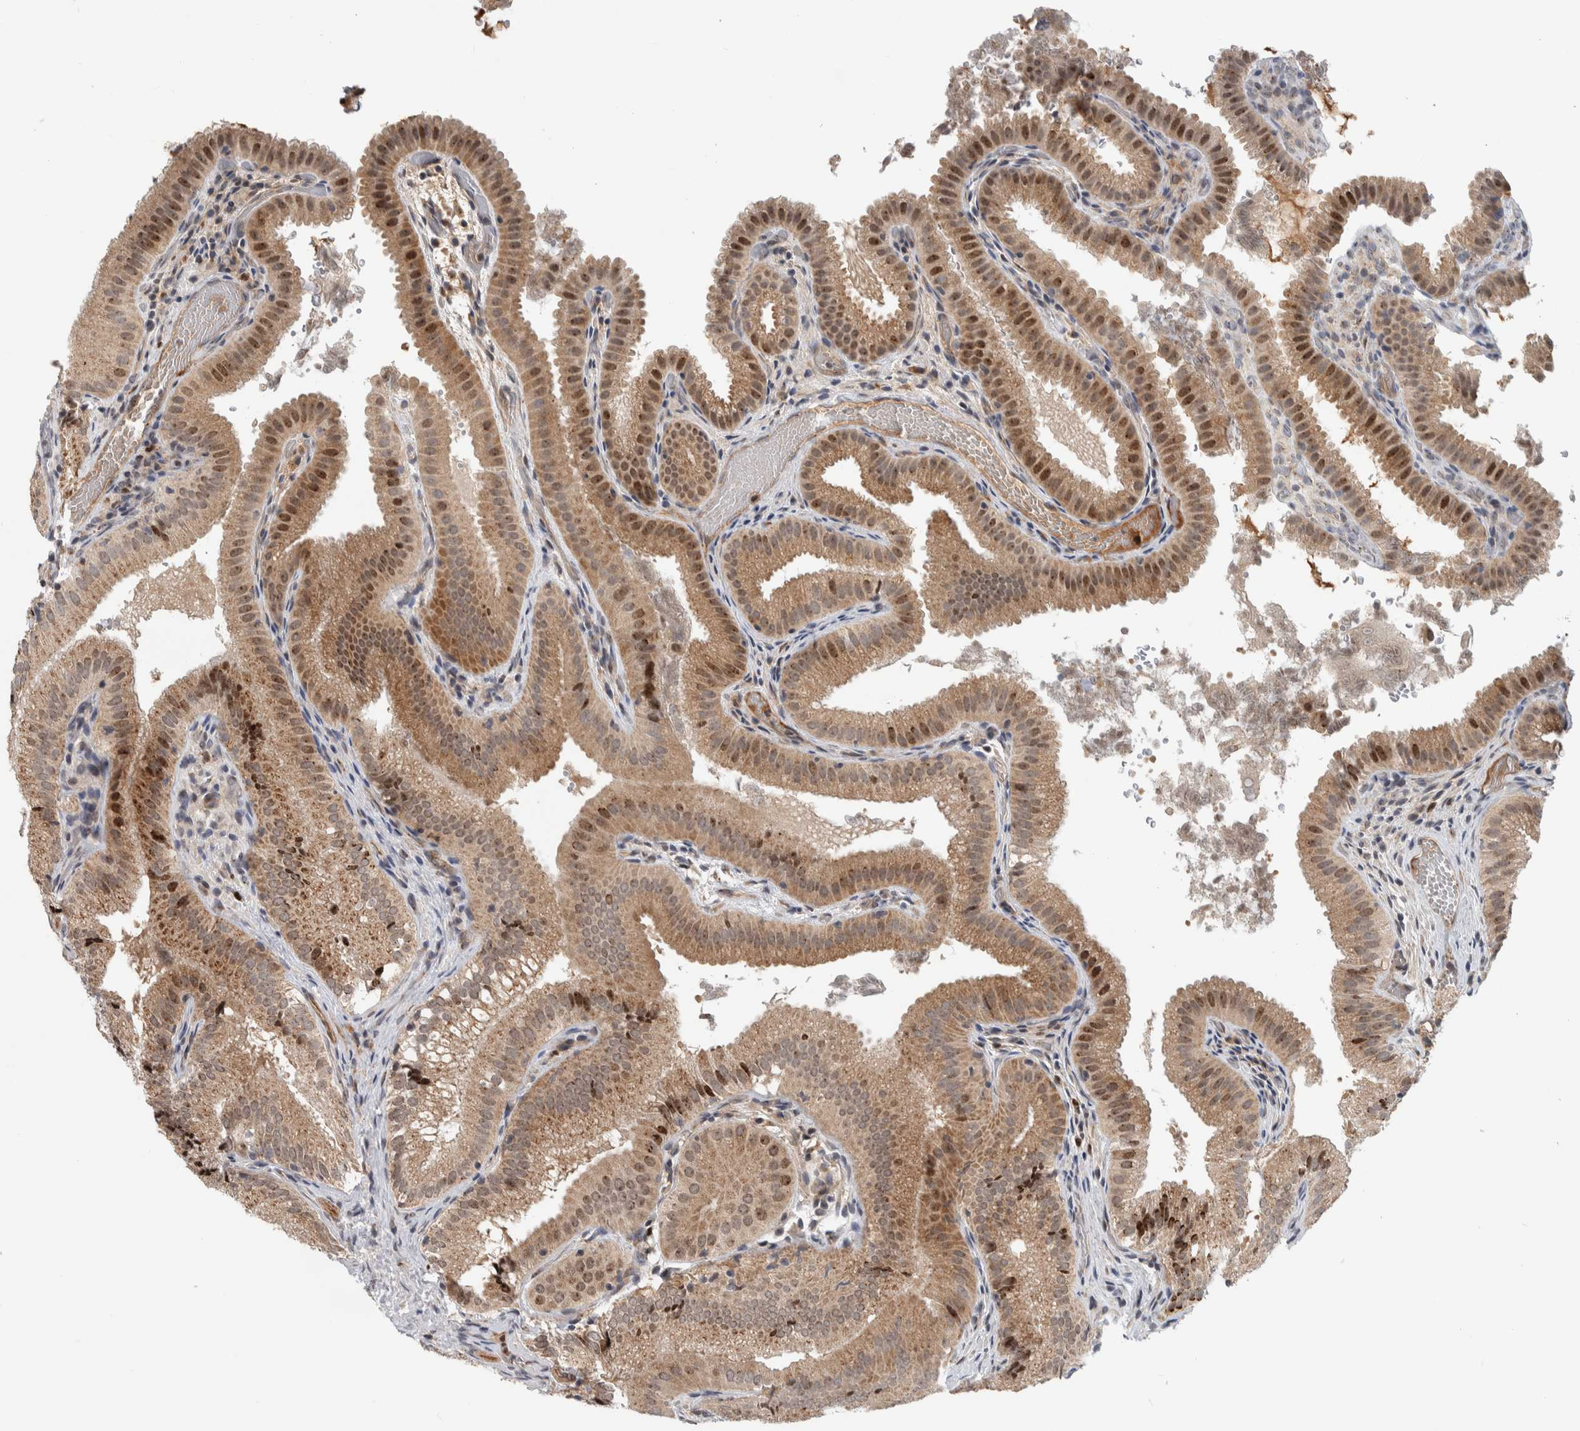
{"staining": {"intensity": "moderate", "quantity": ">75%", "location": "cytoplasmic/membranous,nuclear"}, "tissue": "gallbladder", "cell_type": "Glandular cells", "image_type": "normal", "snomed": [{"axis": "morphology", "description": "Normal tissue, NOS"}, {"axis": "topography", "description": "Gallbladder"}], "caption": "Glandular cells exhibit medium levels of moderate cytoplasmic/membranous,nuclear staining in approximately >75% of cells in benign human gallbladder. The protein is shown in brown color, while the nuclei are stained blue.", "gene": "MSL1", "patient": {"sex": "female", "age": 30}}